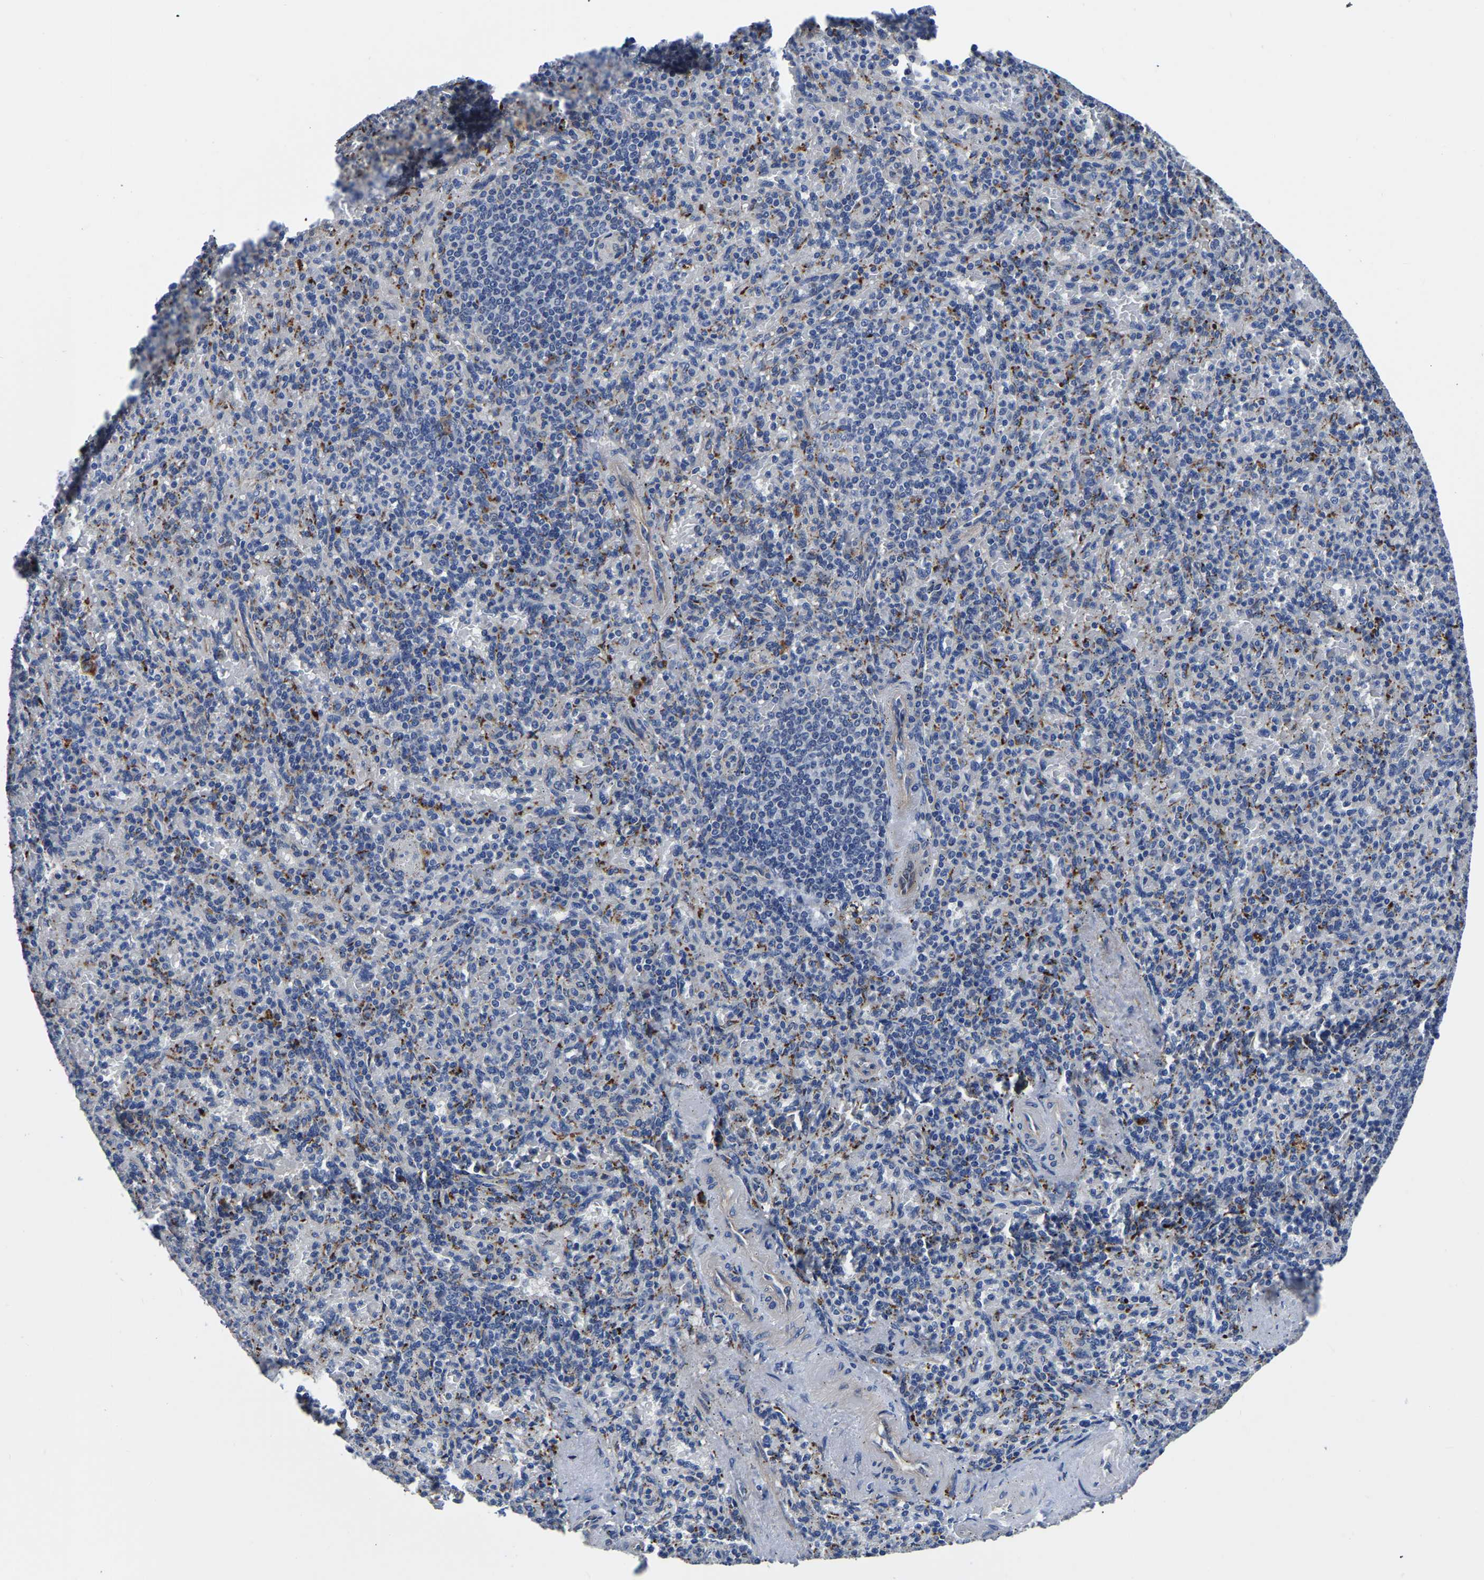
{"staining": {"intensity": "negative", "quantity": "none", "location": "none"}, "tissue": "spleen", "cell_type": "Cells in red pulp", "image_type": "normal", "snomed": [{"axis": "morphology", "description": "Normal tissue, NOS"}, {"axis": "topography", "description": "Spleen"}], "caption": "Cells in red pulp show no significant positivity in unremarkable spleen. (Brightfield microscopy of DAB (3,3'-diaminobenzidine) immunohistochemistry (IHC) at high magnification).", "gene": "PDLIM7", "patient": {"sex": "female", "age": 74}}